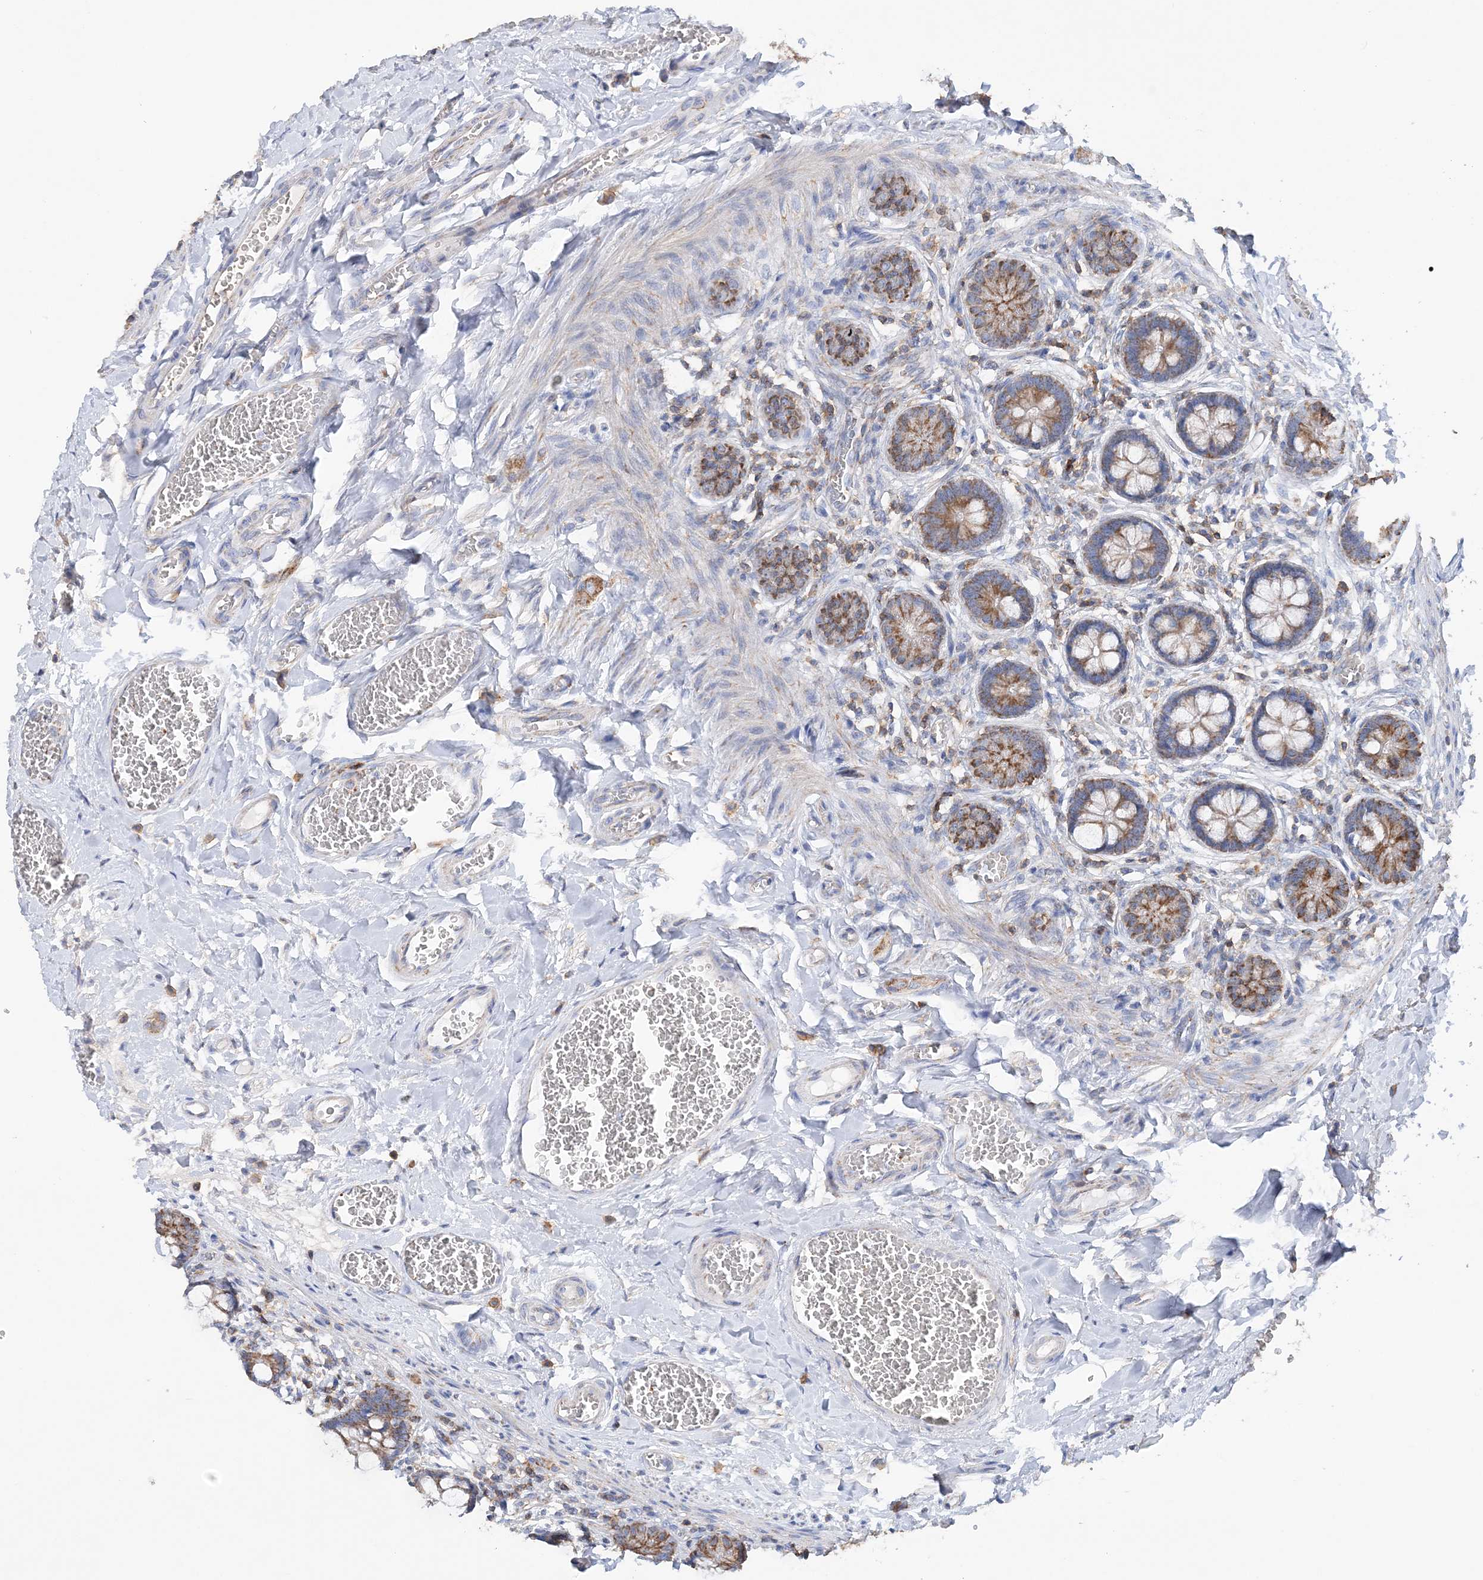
{"staining": {"intensity": "moderate", "quantity": ">75%", "location": "cytoplasmic/membranous"}, "tissue": "small intestine", "cell_type": "Glandular cells", "image_type": "normal", "snomed": [{"axis": "morphology", "description": "Normal tissue, NOS"}, {"axis": "topography", "description": "Small intestine"}], "caption": "Immunohistochemical staining of benign small intestine shows >75% levels of moderate cytoplasmic/membranous protein staining in about >75% of glandular cells. (DAB = brown stain, brightfield microscopy at high magnification).", "gene": "TTC32", "patient": {"sex": "male", "age": 52}}